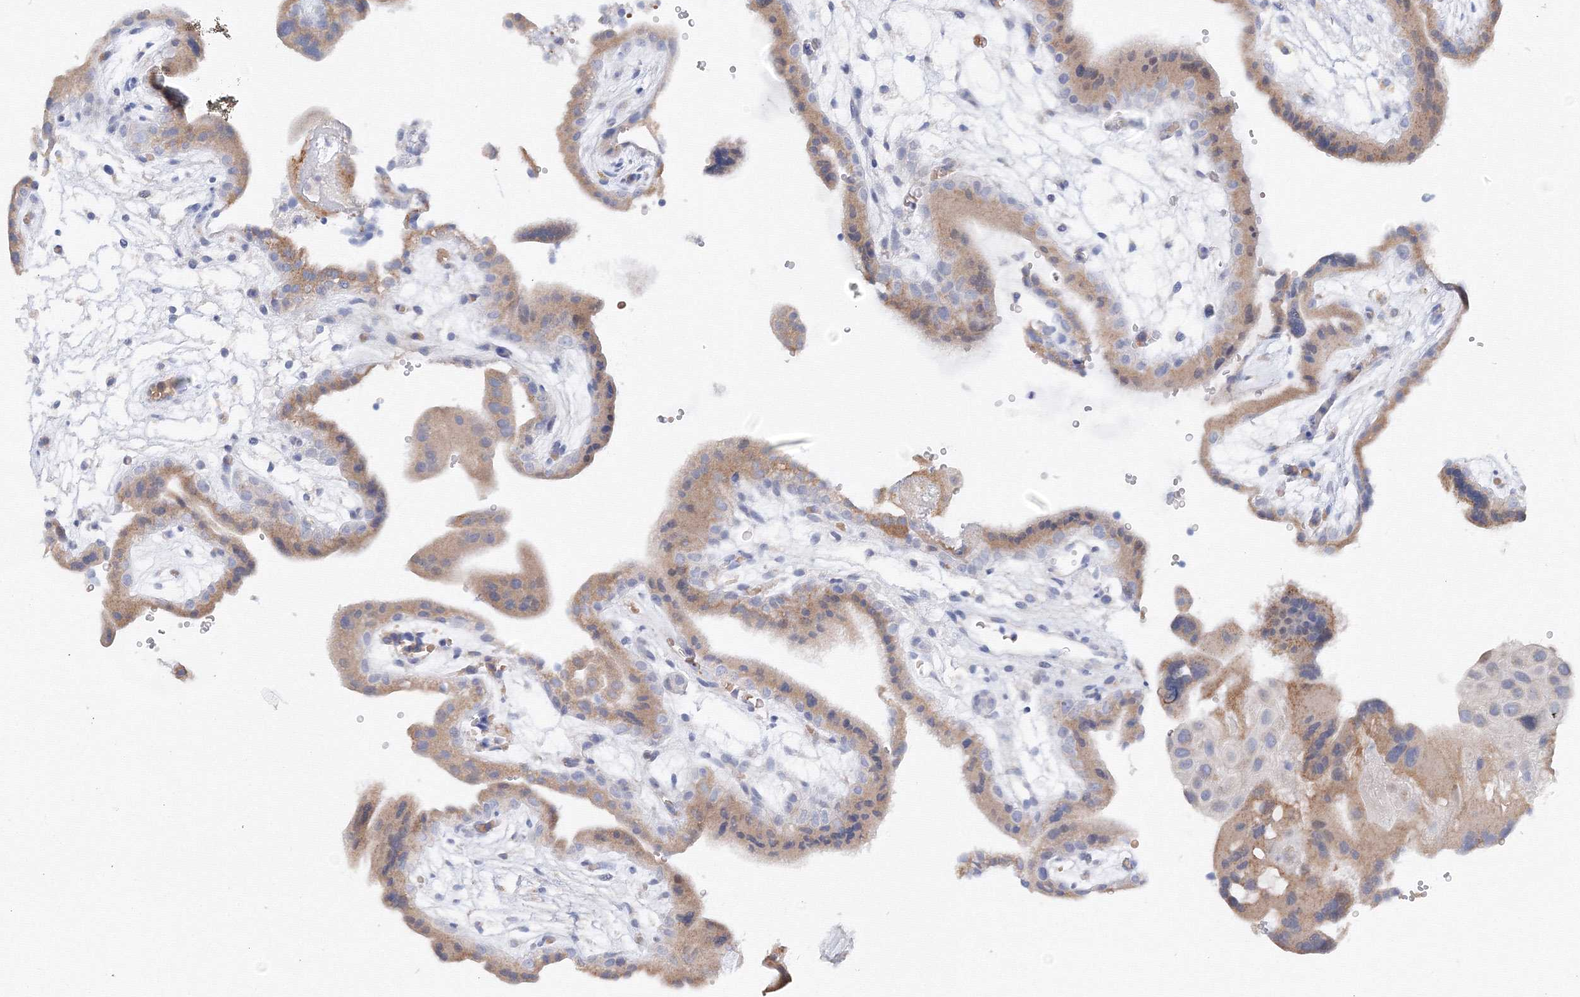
{"staining": {"intensity": "weak", "quantity": "25%-75%", "location": "cytoplasmic/membranous"}, "tissue": "placenta", "cell_type": "Trophoblastic cells", "image_type": "normal", "snomed": [{"axis": "morphology", "description": "Normal tissue, NOS"}, {"axis": "topography", "description": "Placenta"}], "caption": "An image of placenta stained for a protein shows weak cytoplasmic/membranous brown staining in trophoblastic cells.", "gene": "TAMM41", "patient": {"sex": "female", "age": 18}}